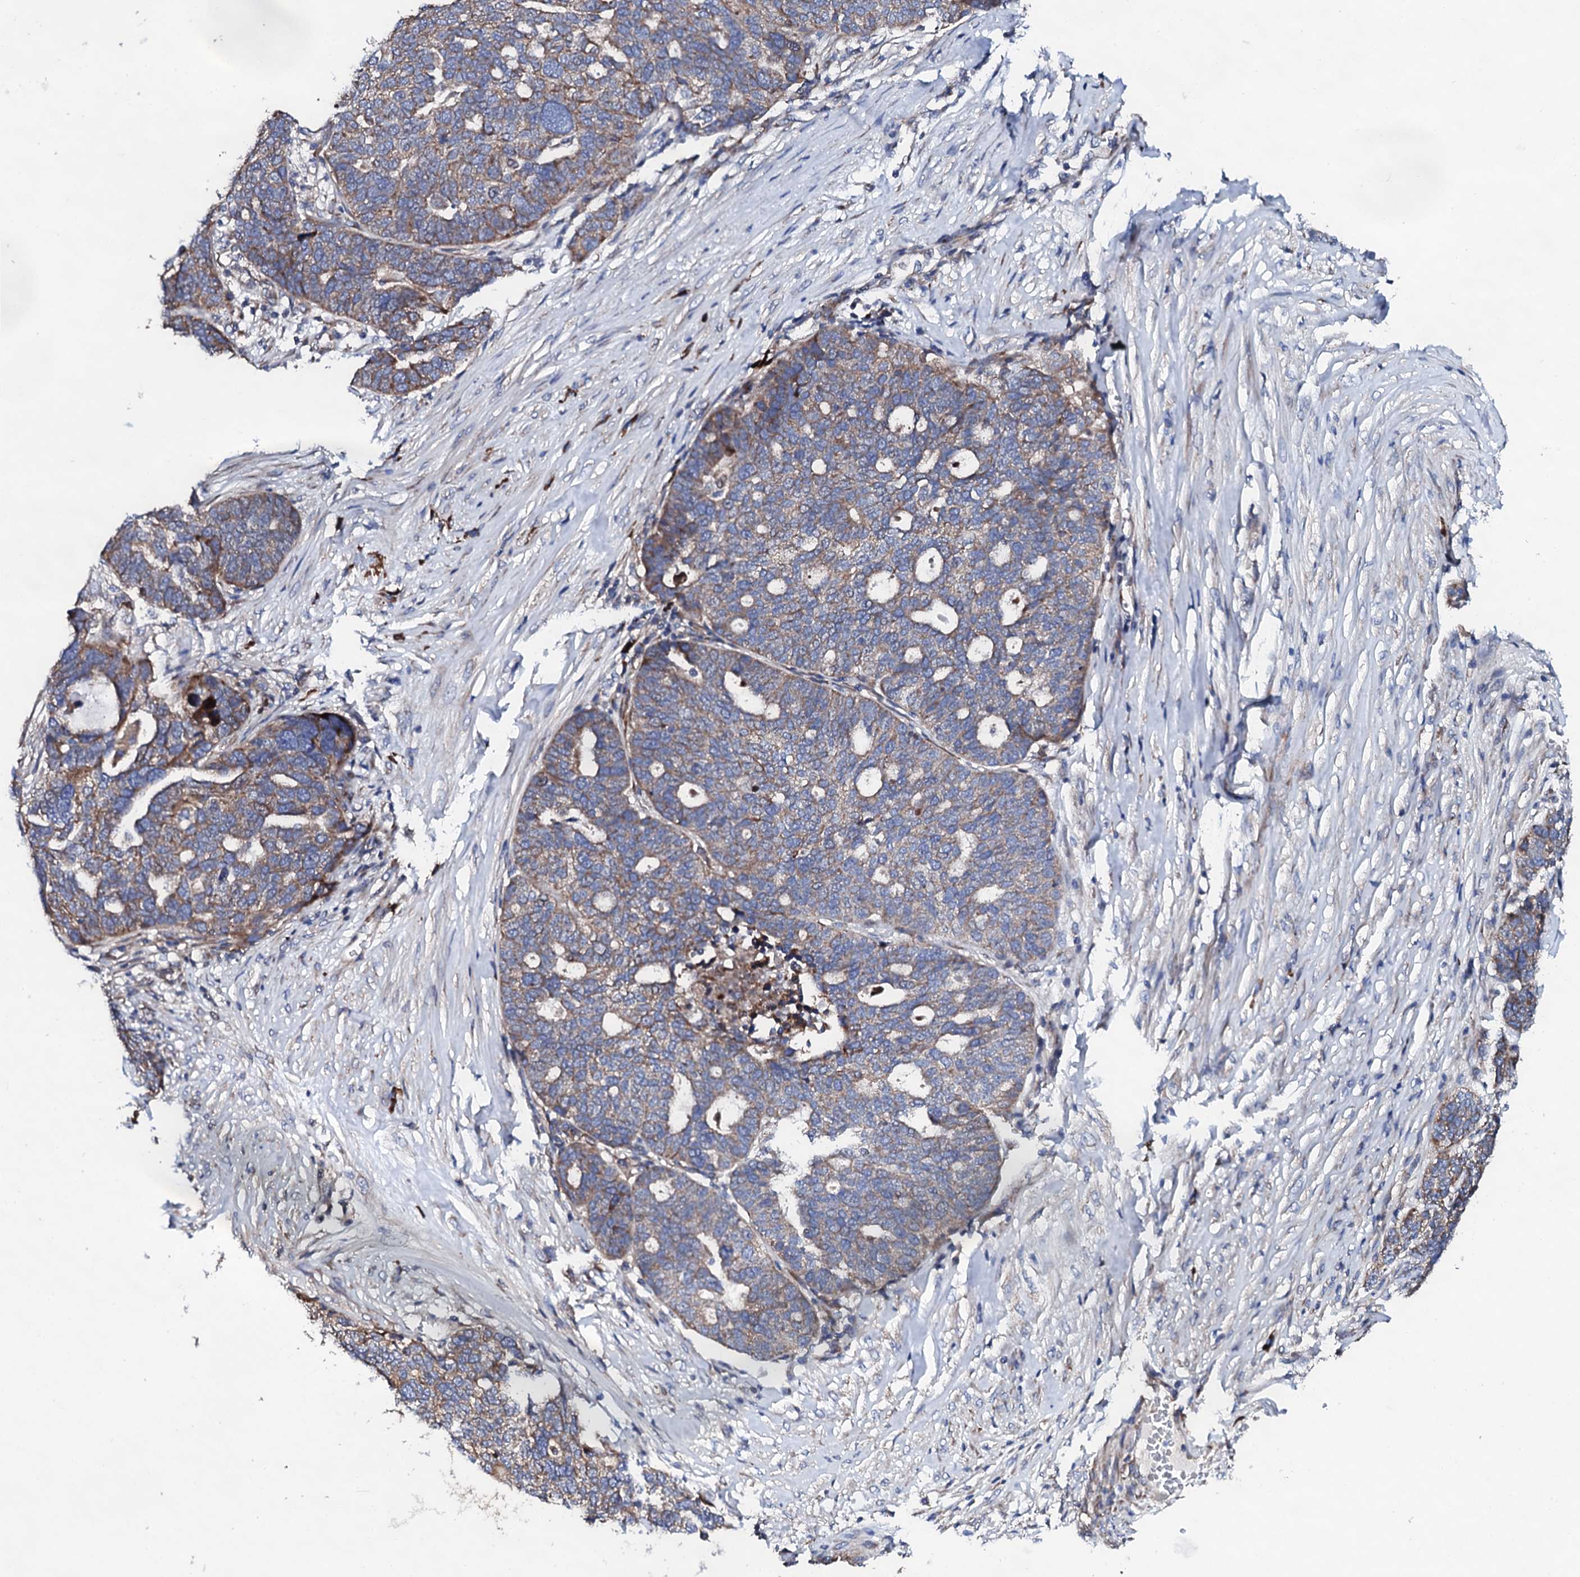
{"staining": {"intensity": "weak", "quantity": "25%-75%", "location": "cytoplasmic/membranous"}, "tissue": "ovarian cancer", "cell_type": "Tumor cells", "image_type": "cancer", "snomed": [{"axis": "morphology", "description": "Cystadenocarcinoma, serous, NOS"}, {"axis": "topography", "description": "Ovary"}], "caption": "This photomicrograph reveals immunohistochemistry staining of ovarian cancer (serous cystadenocarcinoma), with low weak cytoplasmic/membranous positivity in approximately 25%-75% of tumor cells.", "gene": "LIPT2", "patient": {"sex": "female", "age": 59}}